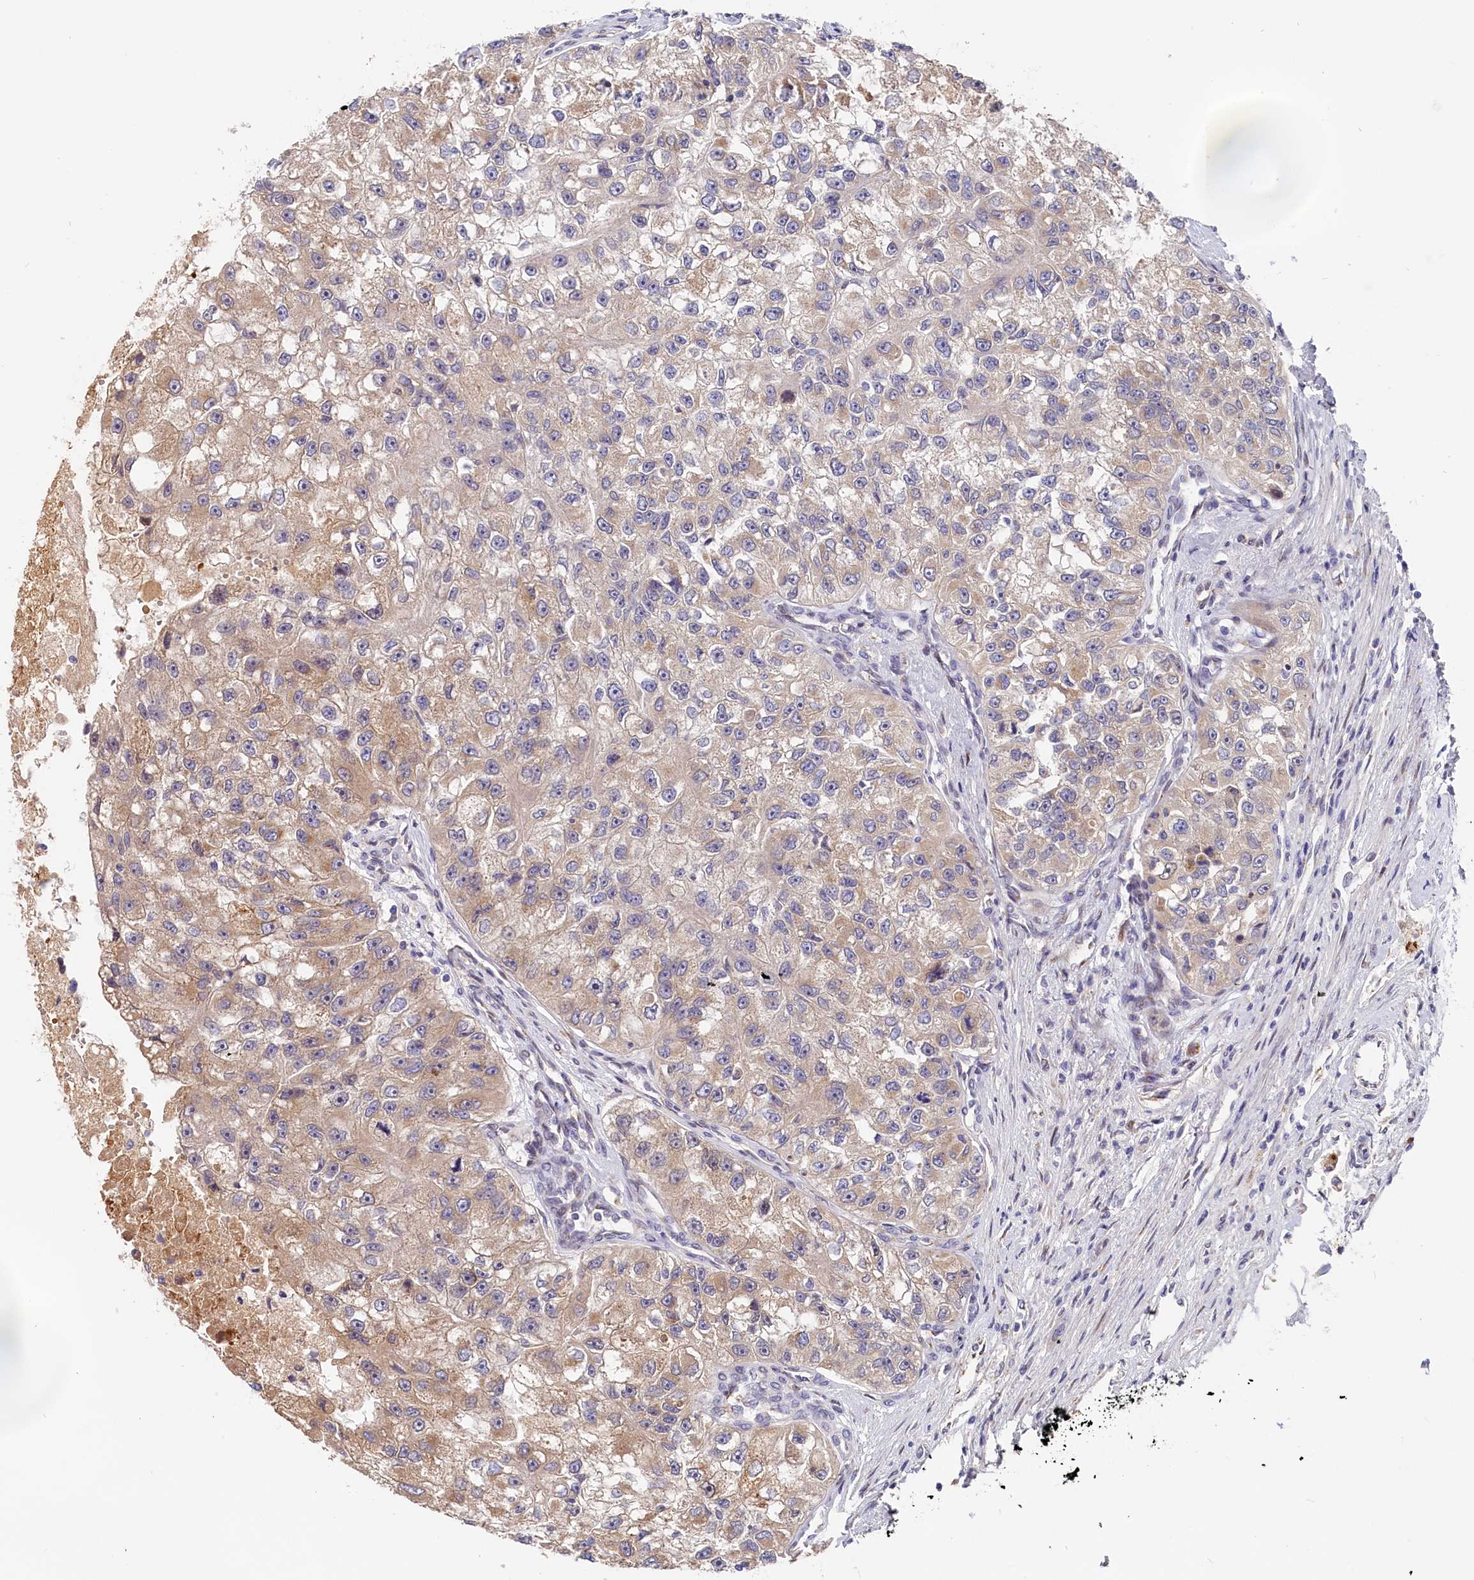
{"staining": {"intensity": "moderate", "quantity": "<25%", "location": "cytoplasmic/membranous"}, "tissue": "renal cancer", "cell_type": "Tumor cells", "image_type": "cancer", "snomed": [{"axis": "morphology", "description": "Adenocarcinoma, NOS"}, {"axis": "topography", "description": "Kidney"}], "caption": "Immunohistochemistry staining of adenocarcinoma (renal), which shows low levels of moderate cytoplasmic/membranous positivity in approximately <25% of tumor cells indicating moderate cytoplasmic/membranous protein positivity. The staining was performed using DAB (3,3'-diaminobenzidine) (brown) for protein detection and nuclei were counterstained in hematoxylin (blue).", "gene": "CHST12", "patient": {"sex": "male", "age": 63}}